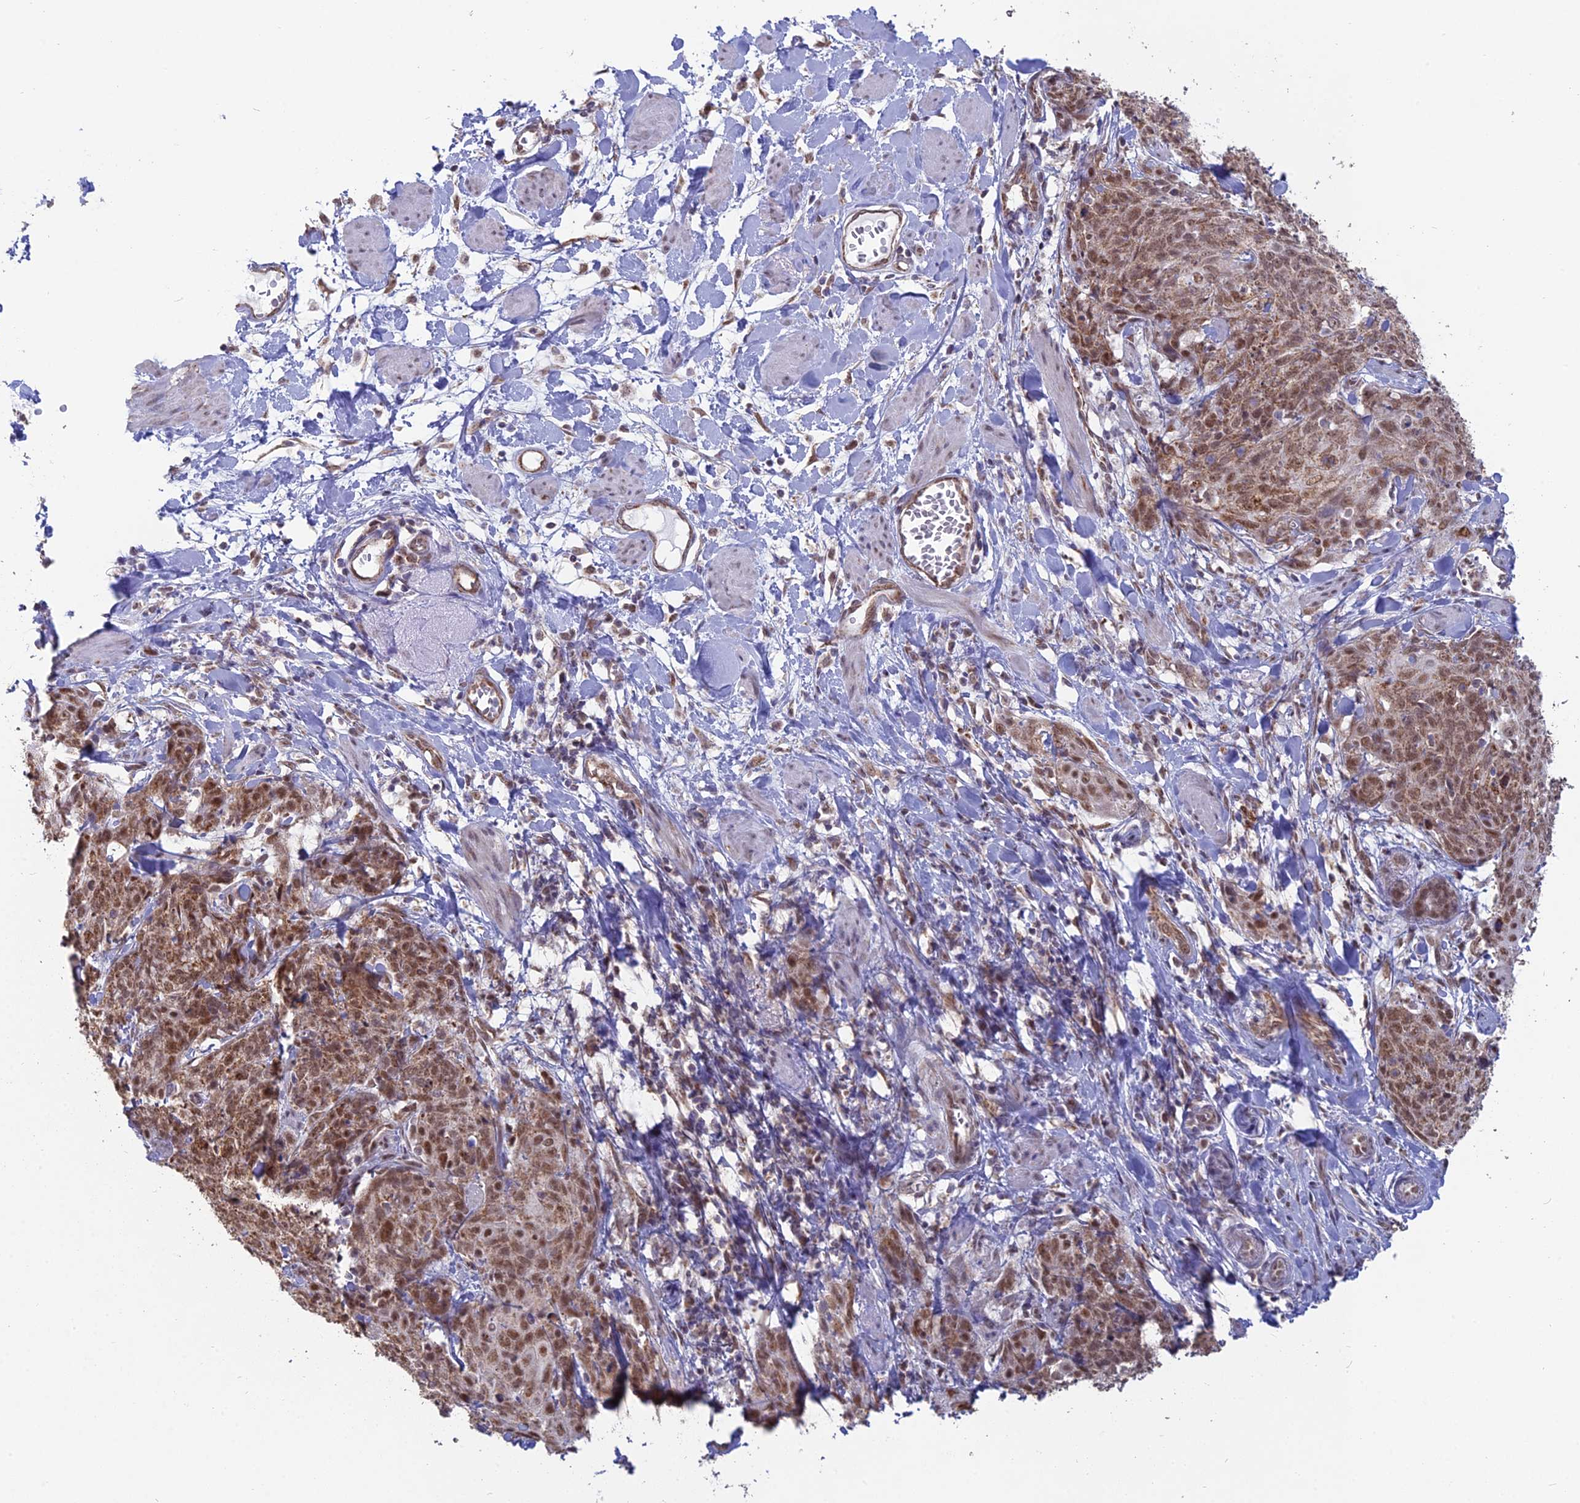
{"staining": {"intensity": "moderate", "quantity": ">75%", "location": "nuclear"}, "tissue": "skin cancer", "cell_type": "Tumor cells", "image_type": "cancer", "snomed": [{"axis": "morphology", "description": "Squamous cell carcinoma, NOS"}, {"axis": "topography", "description": "Skin"}, {"axis": "topography", "description": "Vulva"}], "caption": "IHC staining of skin squamous cell carcinoma, which displays medium levels of moderate nuclear staining in about >75% of tumor cells indicating moderate nuclear protein staining. The staining was performed using DAB (brown) for protein detection and nuclei were counterstained in hematoxylin (blue).", "gene": "ARHGAP40", "patient": {"sex": "female", "age": 85}}